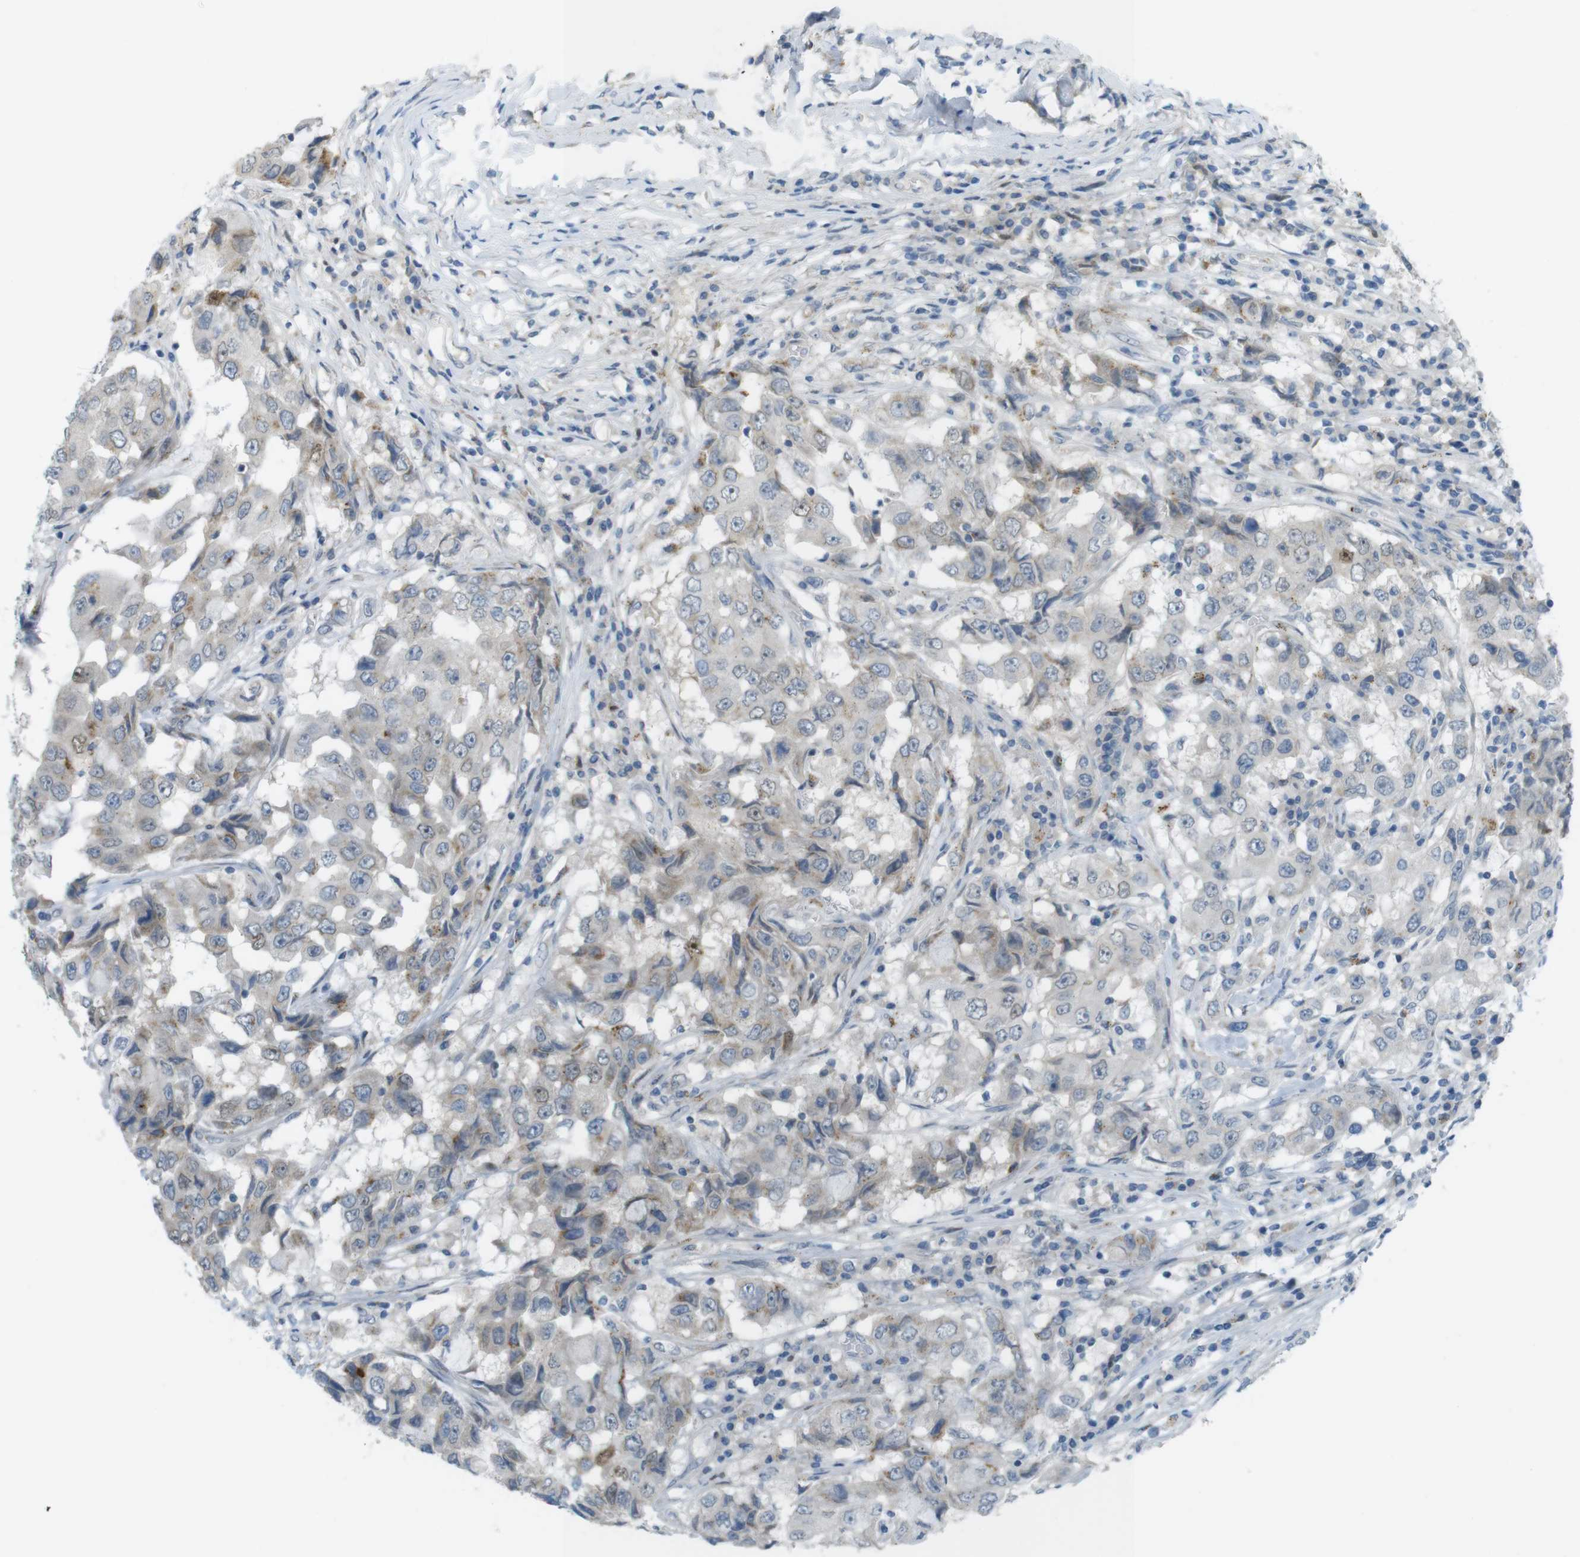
{"staining": {"intensity": "strong", "quantity": "<25%", "location": "cytoplasmic/membranous,nuclear"}, "tissue": "breast cancer", "cell_type": "Tumor cells", "image_type": "cancer", "snomed": [{"axis": "morphology", "description": "Duct carcinoma"}, {"axis": "topography", "description": "Breast"}], "caption": "Immunohistochemical staining of intraductal carcinoma (breast) demonstrates medium levels of strong cytoplasmic/membranous and nuclear positivity in about <25% of tumor cells.", "gene": "UGT8", "patient": {"sex": "female", "age": 27}}